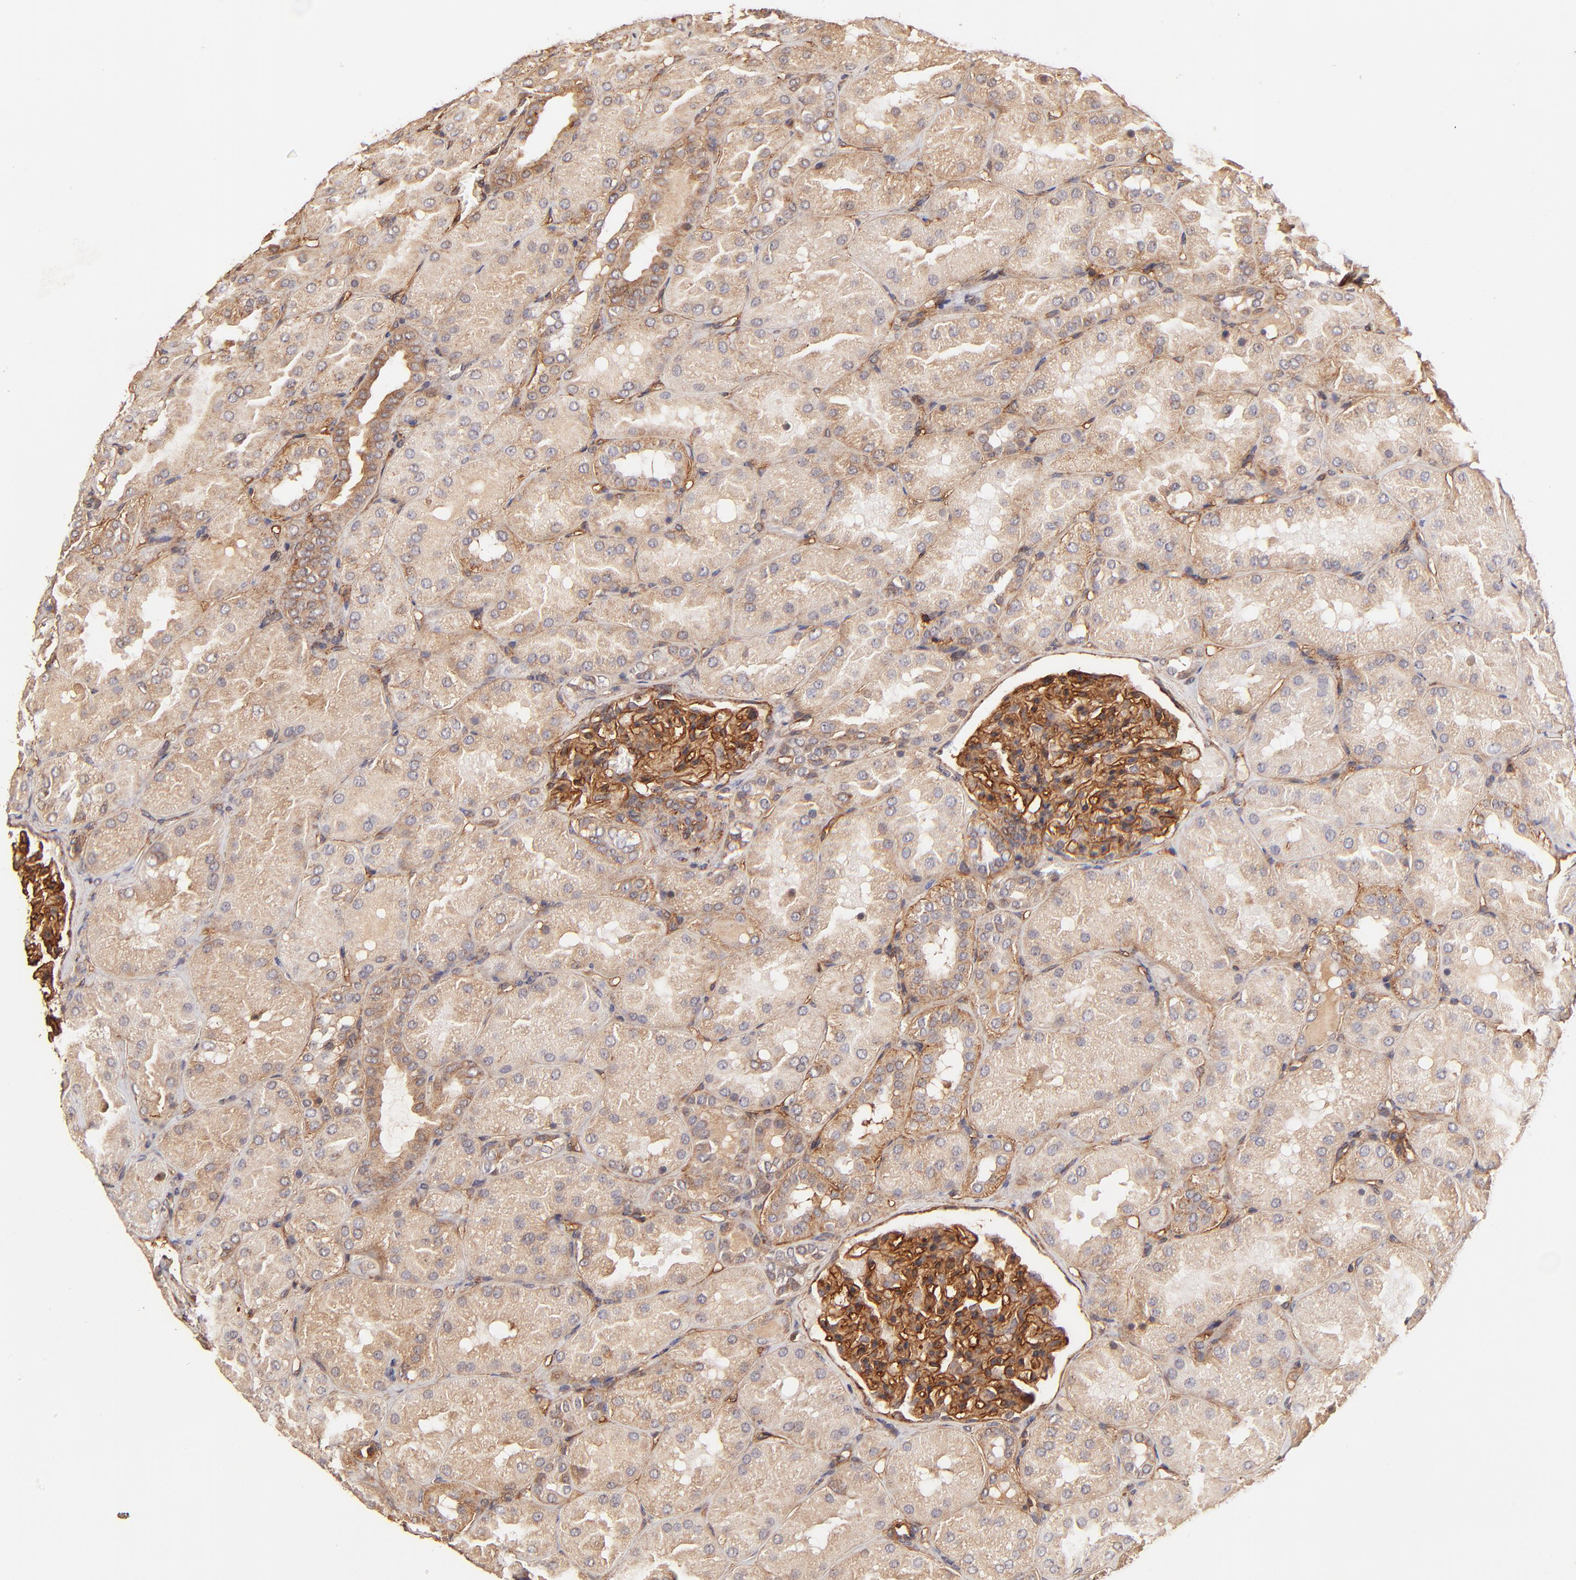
{"staining": {"intensity": "strong", "quantity": ">75%", "location": "cytoplasmic/membranous"}, "tissue": "kidney", "cell_type": "Cells in glomeruli", "image_type": "normal", "snomed": [{"axis": "morphology", "description": "Normal tissue, NOS"}, {"axis": "topography", "description": "Kidney"}], "caption": "Kidney stained with DAB IHC demonstrates high levels of strong cytoplasmic/membranous staining in about >75% of cells in glomeruli.", "gene": "ITGB1", "patient": {"sex": "male", "age": 28}}